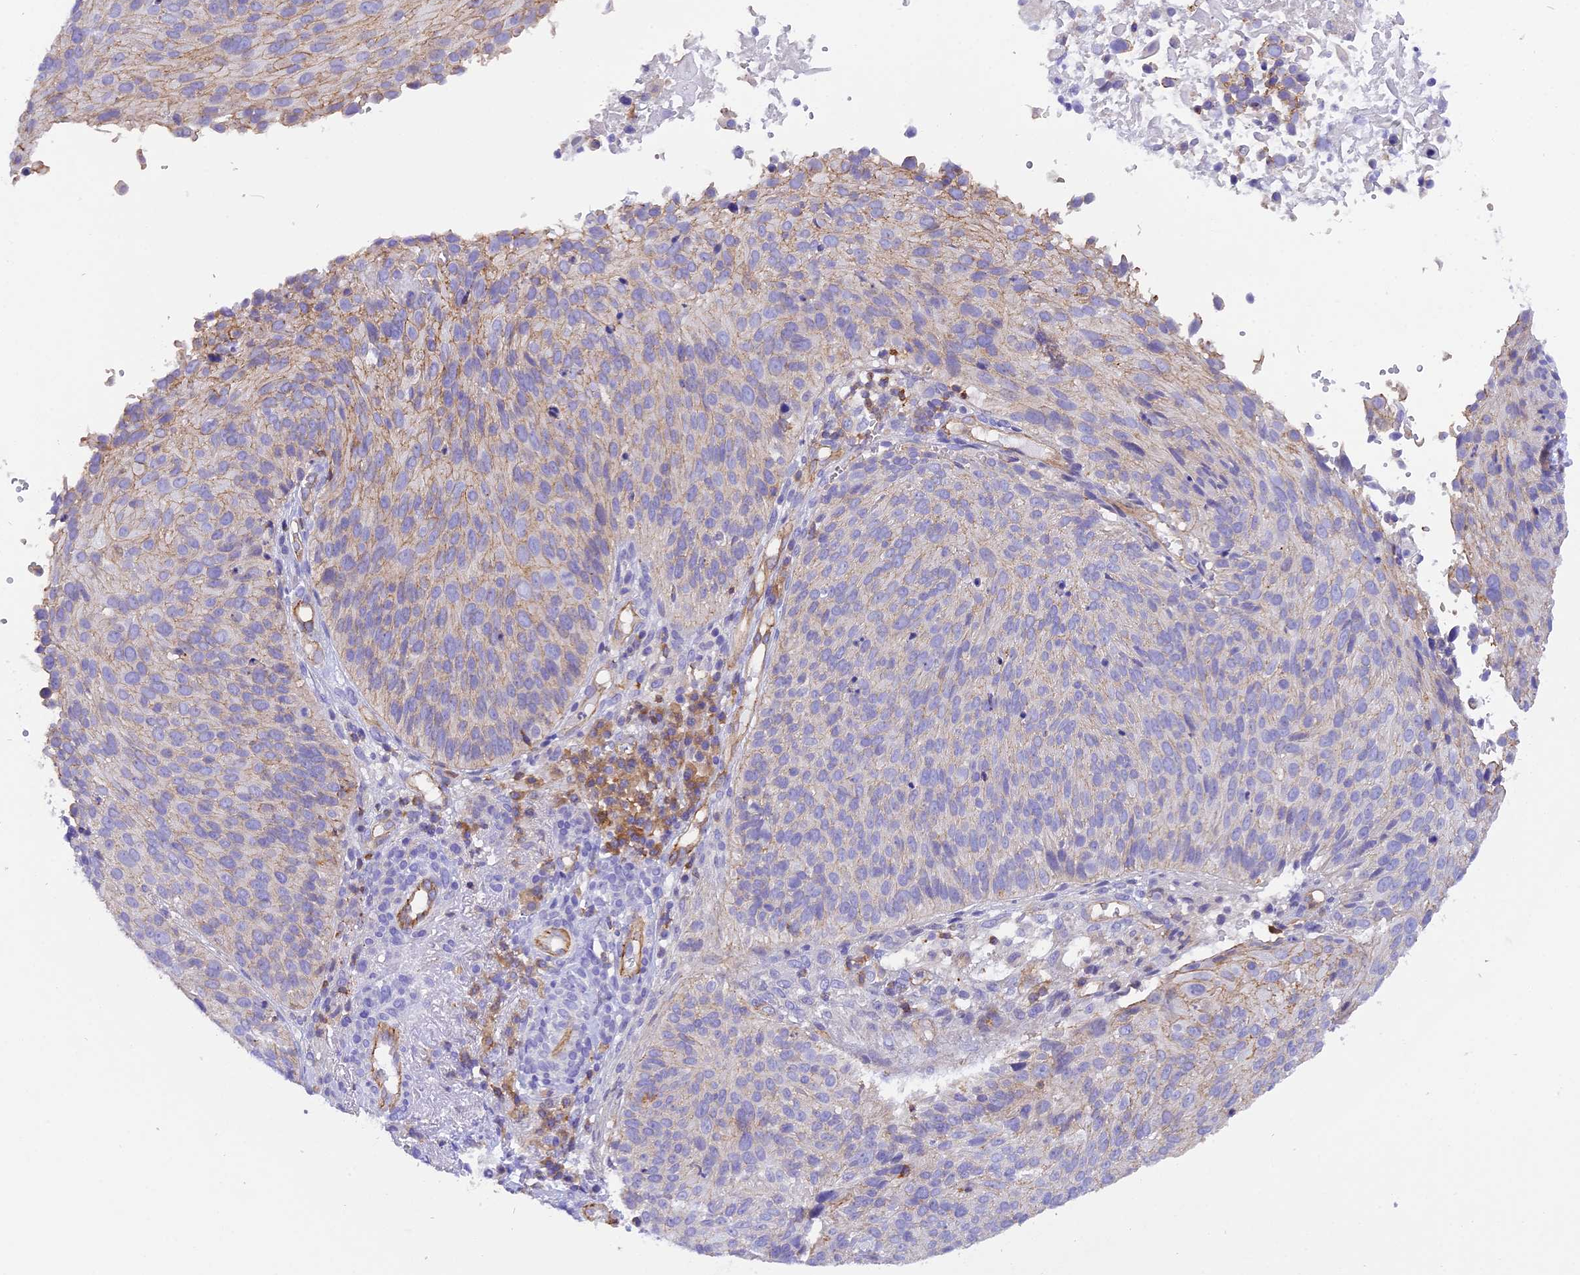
{"staining": {"intensity": "weak", "quantity": "<25%", "location": "cytoplasmic/membranous"}, "tissue": "cervical cancer", "cell_type": "Tumor cells", "image_type": "cancer", "snomed": [{"axis": "morphology", "description": "Squamous cell carcinoma, NOS"}, {"axis": "topography", "description": "Cervix"}], "caption": "Immunohistochemistry (IHC) of human cervical squamous cell carcinoma reveals no positivity in tumor cells.", "gene": "FAM193A", "patient": {"sex": "female", "age": 74}}